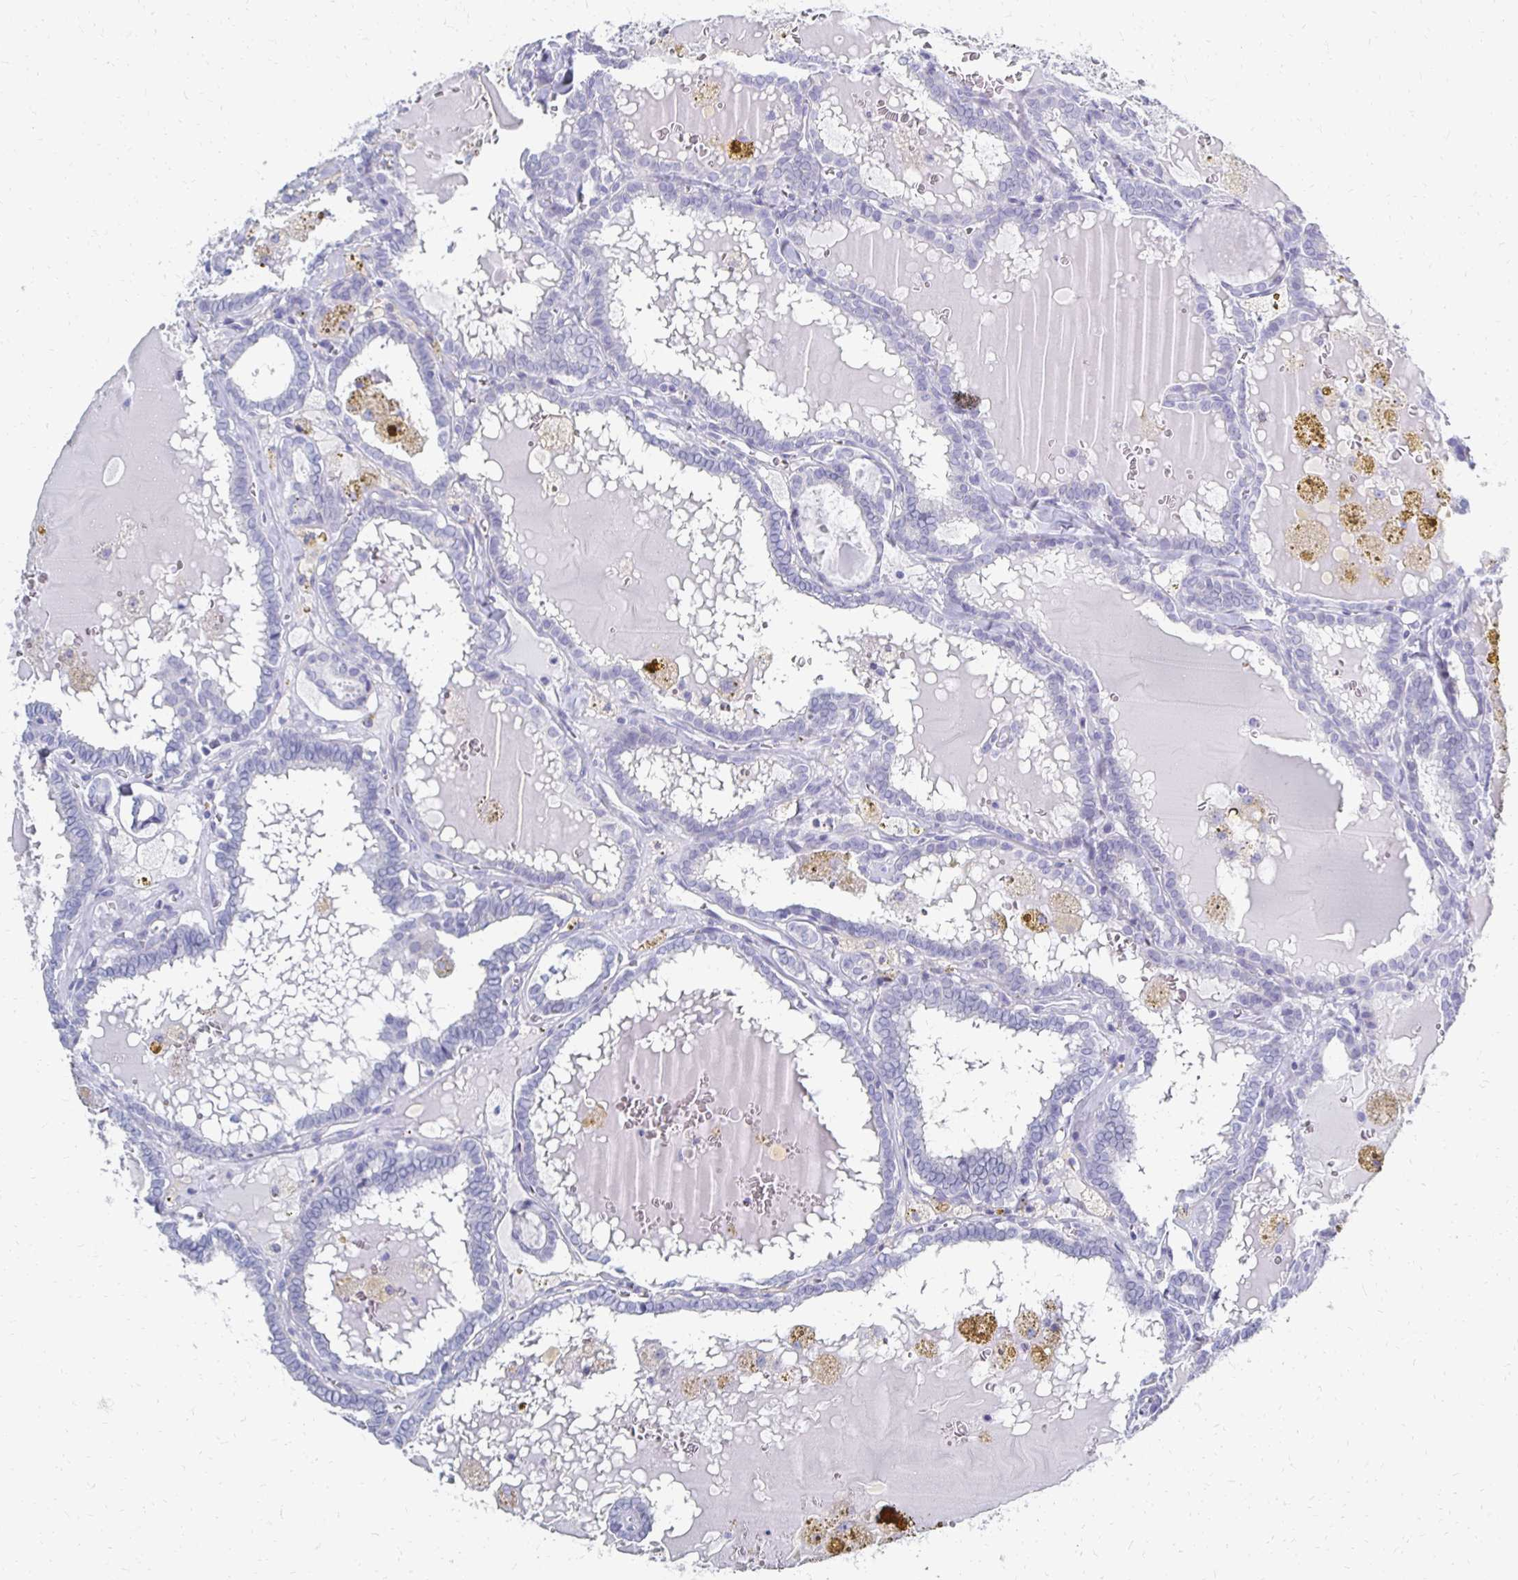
{"staining": {"intensity": "negative", "quantity": "none", "location": "none"}, "tissue": "thyroid cancer", "cell_type": "Tumor cells", "image_type": "cancer", "snomed": [{"axis": "morphology", "description": "Papillary adenocarcinoma, NOS"}, {"axis": "topography", "description": "Thyroid gland"}], "caption": "The micrograph reveals no significant expression in tumor cells of papillary adenocarcinoma (thyroid). (DAB immunohistochemistry visualized using brightfield microscopy, high magnification).", "gene": "SYCP3", "patient": {"sex": "female", "age": 39}}